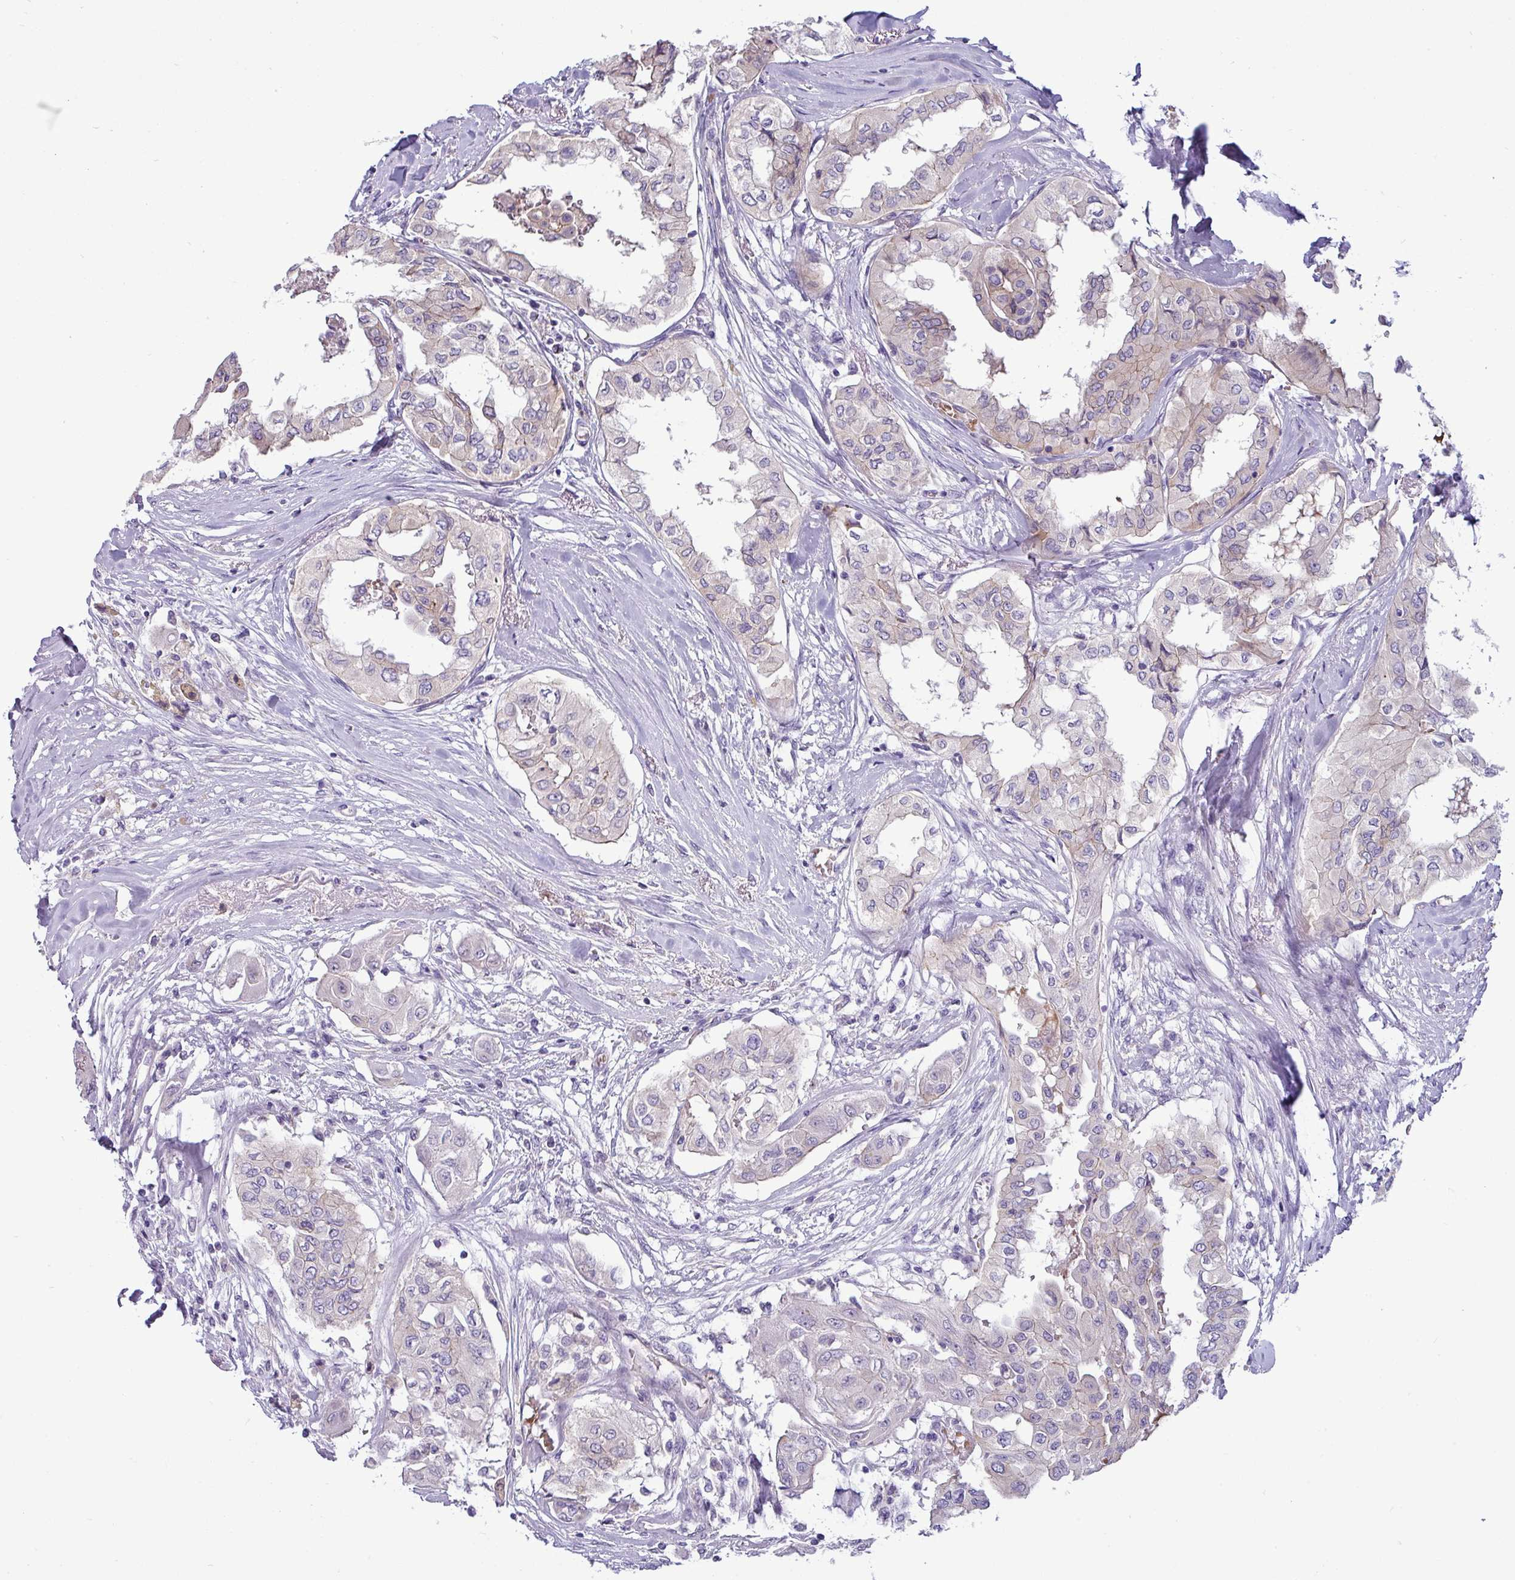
{"staining": {"intensity": "weak", "quantity": "<25%", "location": "cytoplasmic/membranous"}, "tissue": "thyroid cancer", "cell_type": "Tumor cells", "image_type": "cancer", "snomed": [{"axis": "morphology", "description": "Papillary adenocarcinoma, NOS"}, {"axis": "topography", "description": "Thyroid gland"}], "caption": "This is a micrograph of immunohistochemistry (IHC) staining of thyroid cancer (papillary adenocarcinoma), which shows no positivity in tumor cells.", "gene": "ACAP3", "patient": {"sex": "female", "age": 59}}